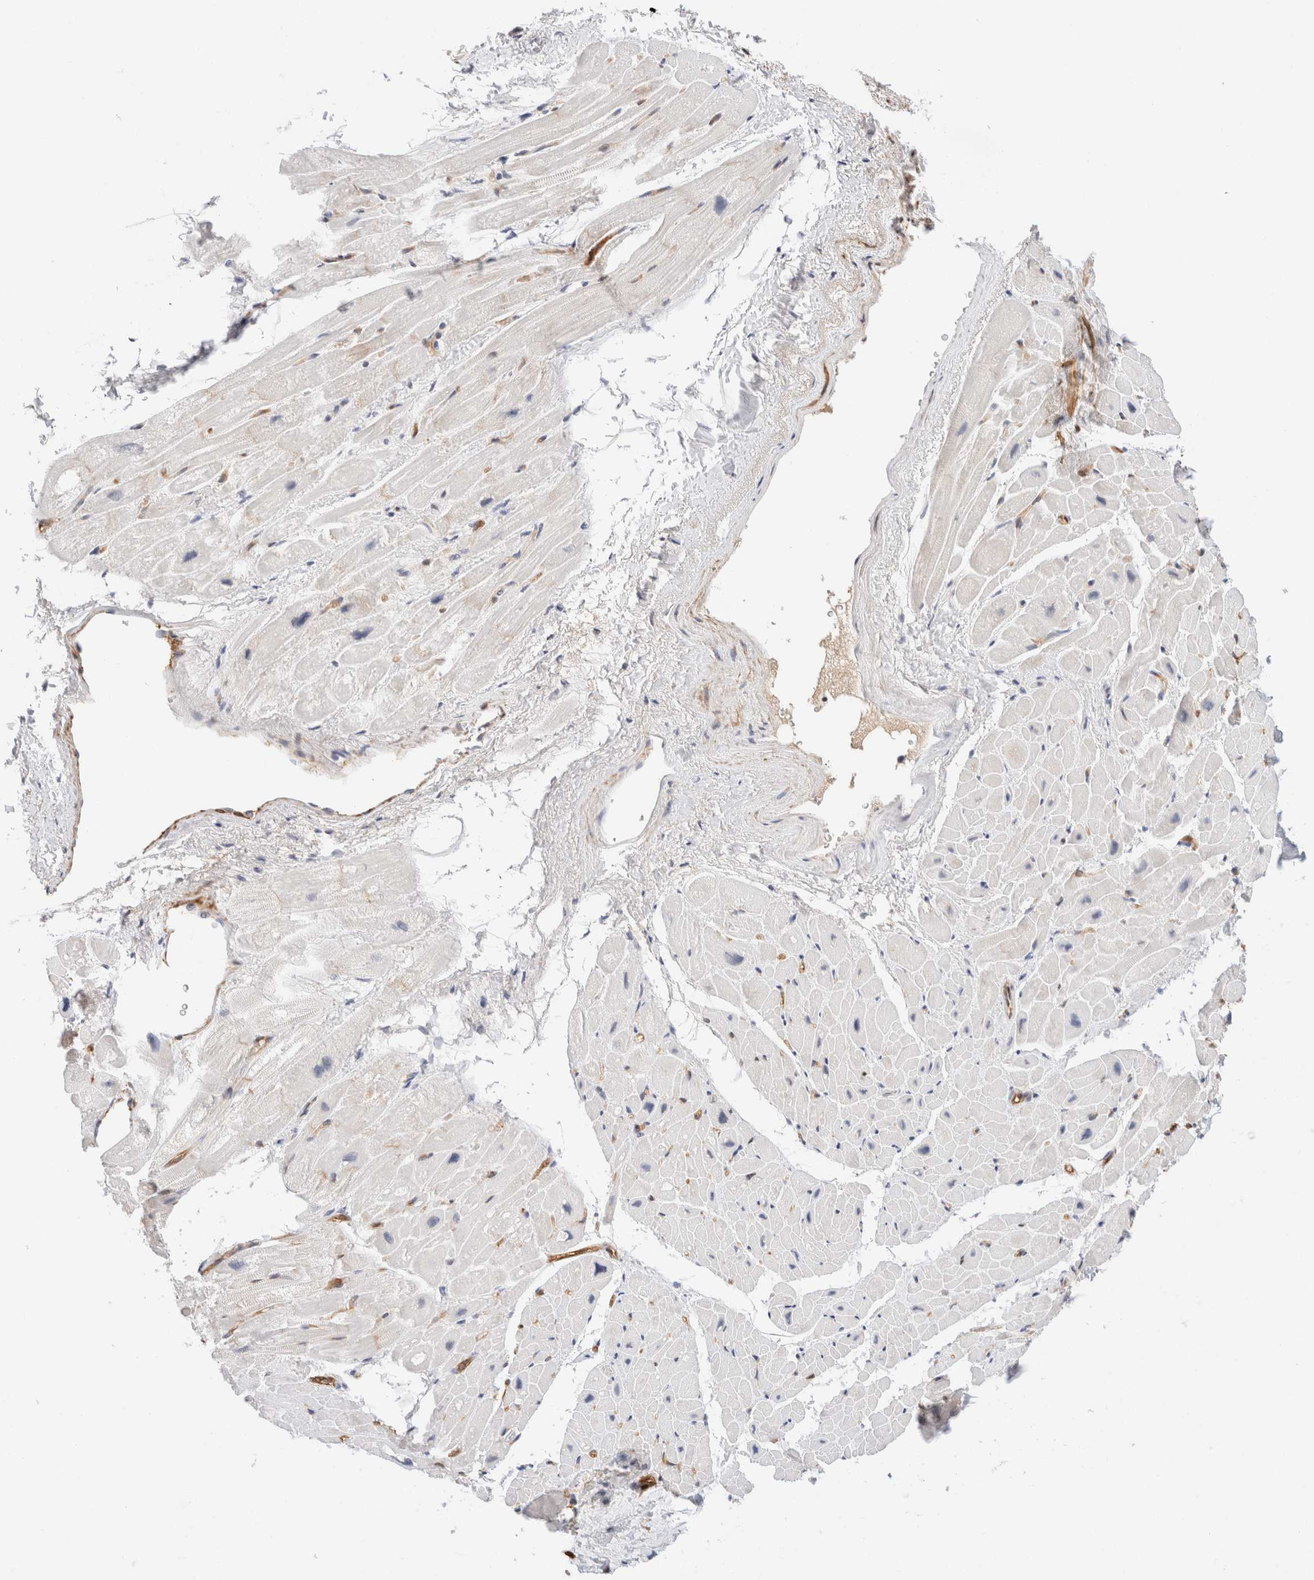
{"staining": {"intensity": "weak", "quantity": "<25%", "location": "cytoplasmic/membranous"}, "tissue": "heart muscle", "cell_type": "Cardiomyocytes", "image_type": "normal", "snomed": [{"axis": "morphology", "description": "Normal tissue, NOS"}, {"axis": "topography", "description": "Heart"}], "caption": "A high-resolution photomicrograph shows immunohistochemistry (IHC) staining of benign heart muscle, which reveals no significant positivity in cardiomyocytes. Brightfield microscopy of IHC stained with DAB (brown) and hematoxylin (blue), captured at high magnification.", "gene": "LMCD1", "patient": {"sex": "male", "age": 49}}